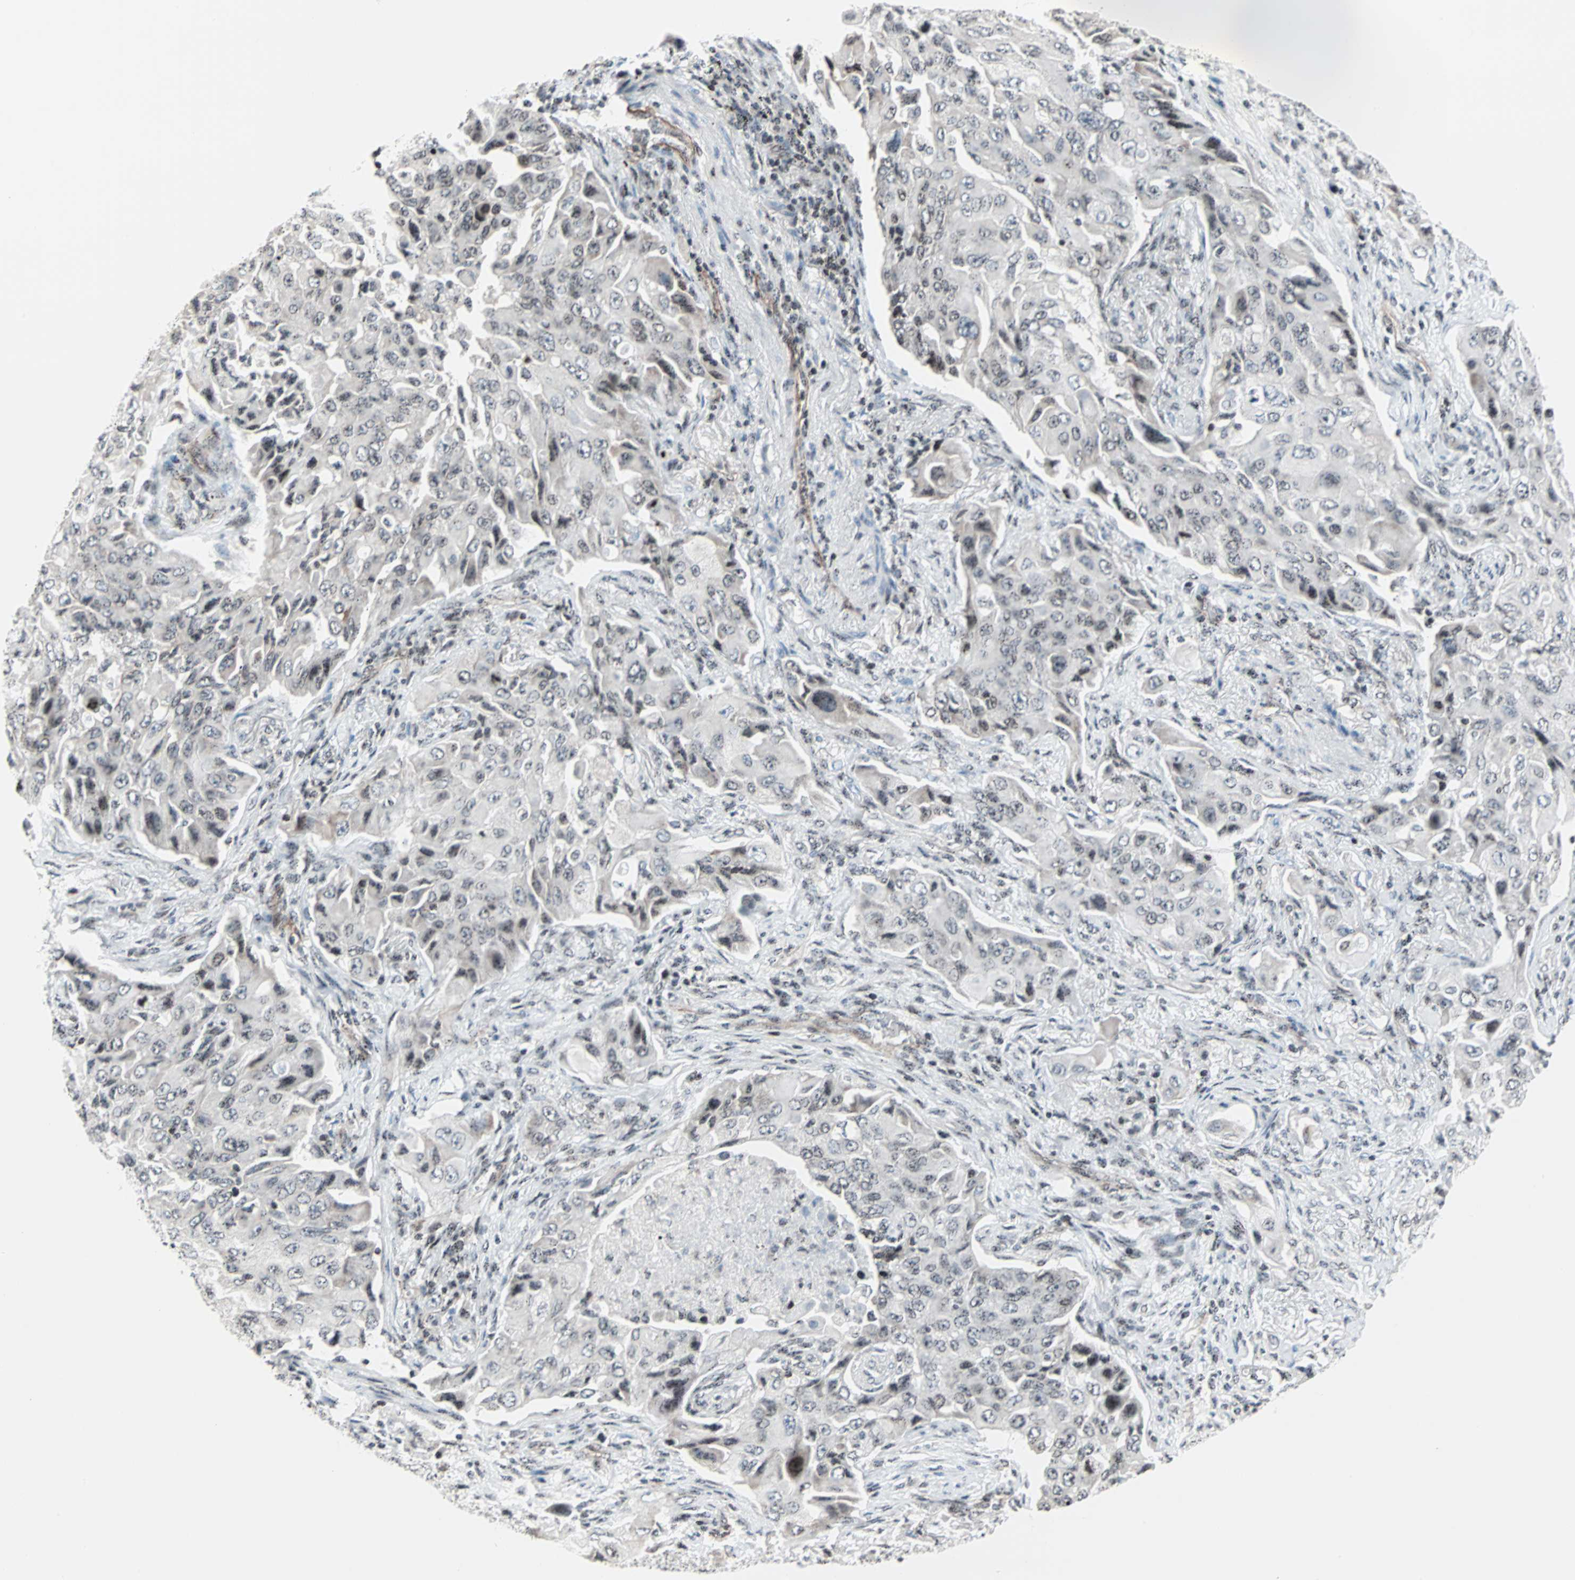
{"staining": {"intensity": "weak", "quantity": "25%-75%", "location": "nuclear"}, "tissue": "lung cancer", "cell_type": "Tumor cells", "image_type": "cancer", "snomed": [{"axis": "morphology", "description": "Adenocarcinoma, NOS"}, {"axis": "topography", "description": "Lung"}], "caption": "Lung adenocarcinoma was stained to show a protein in brown. There is low levels of weak nuclear positivity in about 25%-75% of tumor cells.", "gene": "CENPA", "patient": {"sex": "female", "age": 65}}